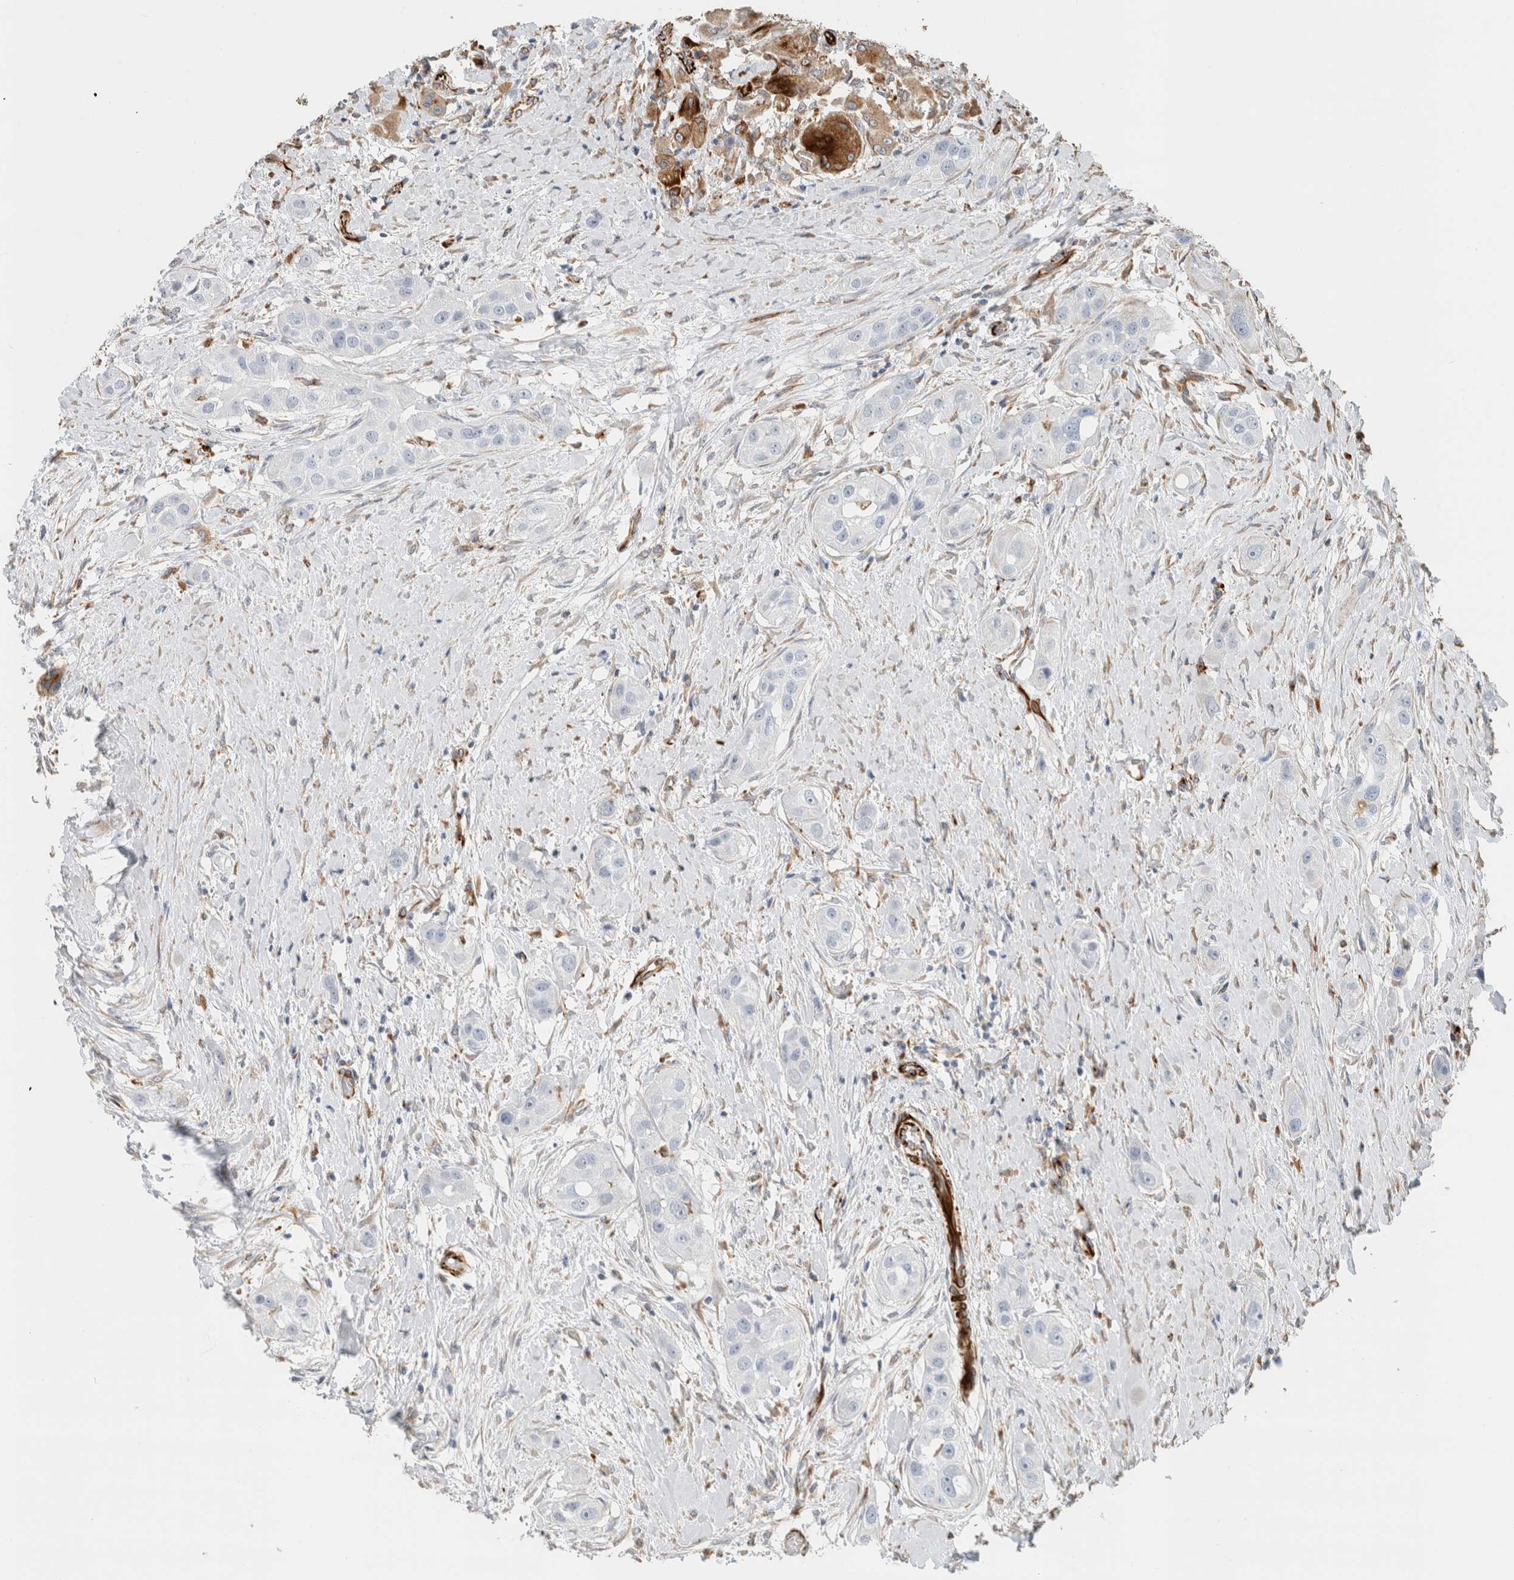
{"staining": {"intensity": "negative", "quantity": "none", "location": "none"}, "tissue": "head and neck cancer", "cell_type": "Tumor cells", "image_type": "cancer", "snomed": [{"axis": "morphology", "description": "Normal tissue, NOS"}, {"axis": "morphology", "description": "Squamous cell carcinoma, NOS"}, {"axis": "topography", "description": "Skeletal muscle"}, {"axis": "topography", "description": "Head-Neck"}], "caption": "A high-resolution histopathology image shows IHC staining of head and neck cancer, which shows no significant expression in tumor cells. (Immunohistochemistry, brightfield microscopy, high magnification).", "gene": "LY86", "patient": {"sex": "male", "age": 51}}